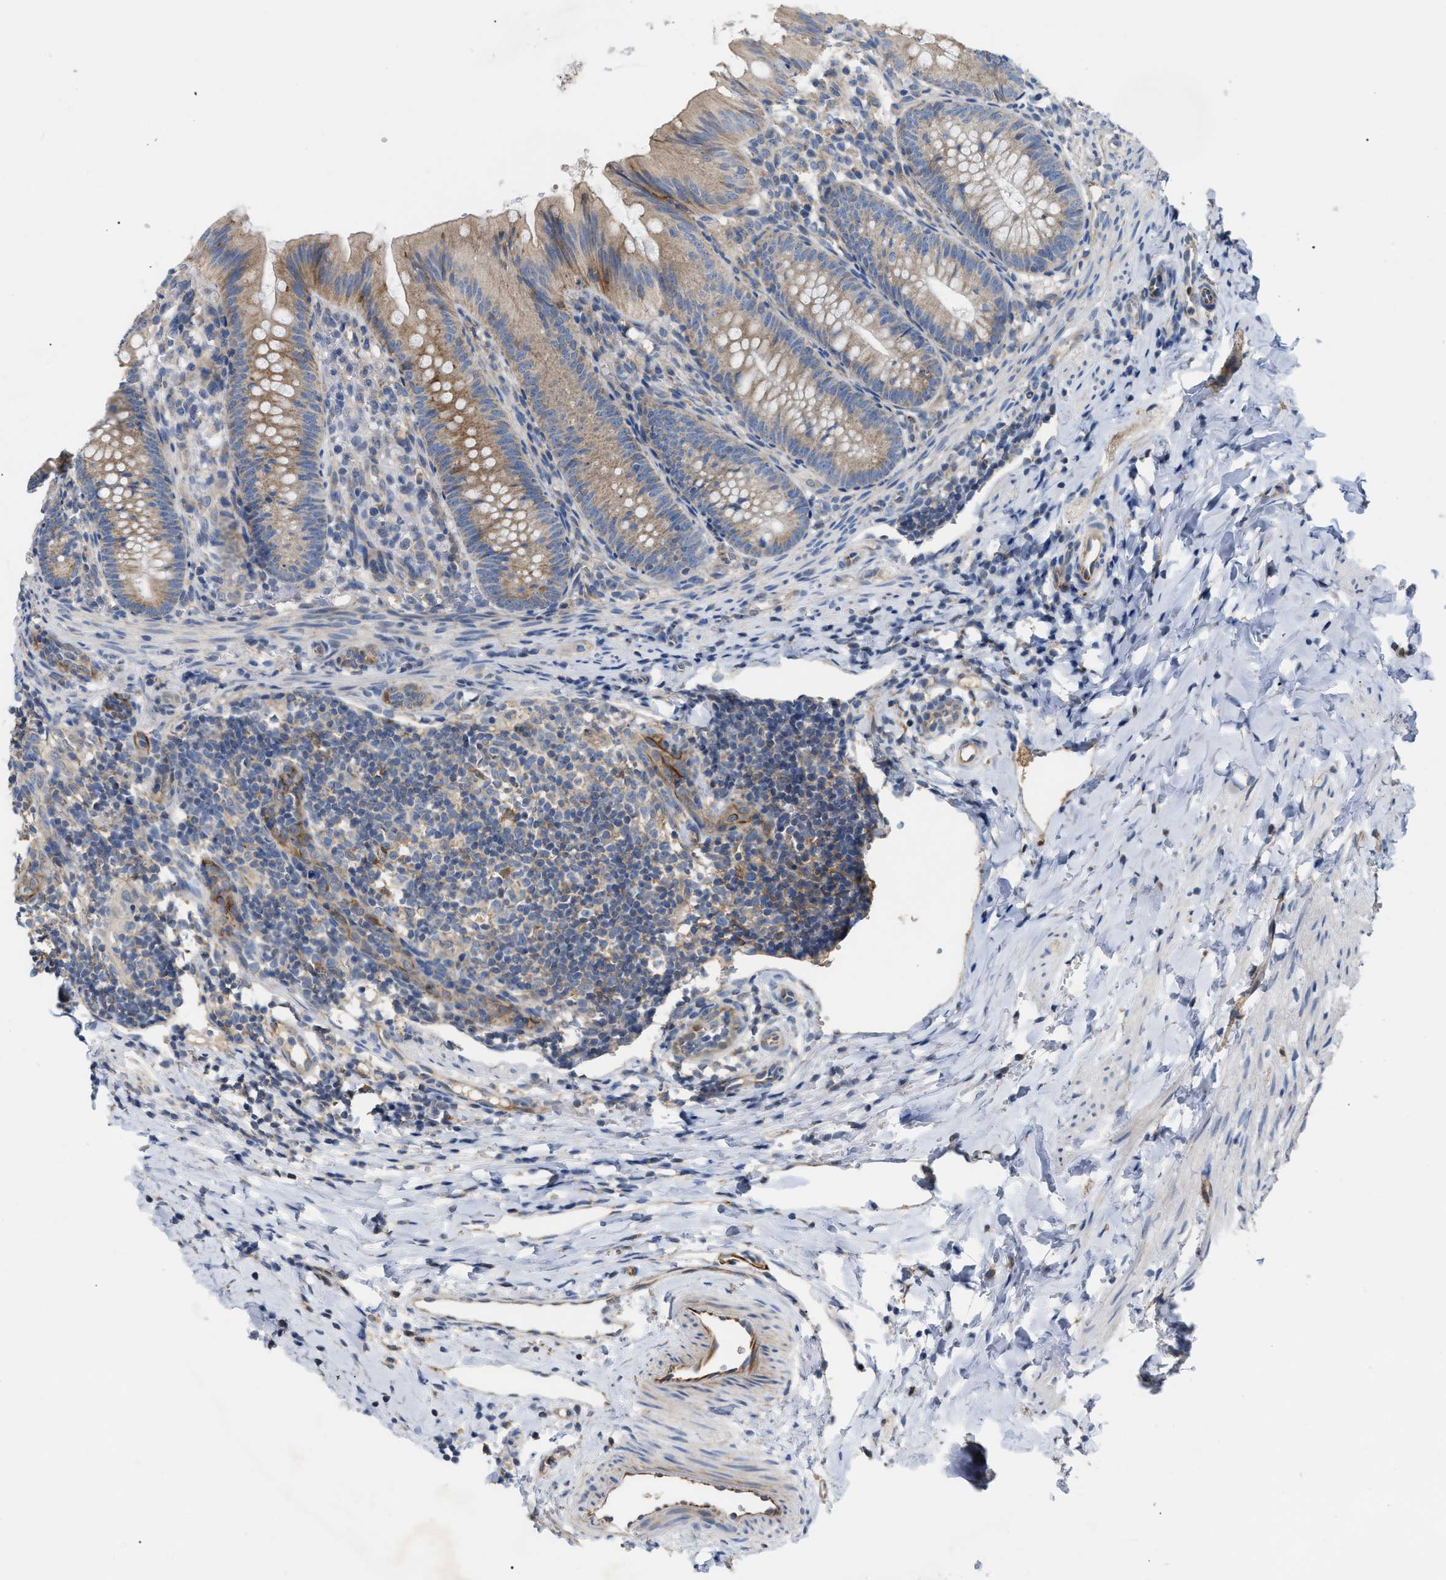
{"staining": {"intensity": "moderate", "quantity": ">75%", "location": "cytoplasmic/membranous"}, "tissue": "appendix", "cell_type": "Glandular cells", "image_type": "normal", "snomed": [{"axis": "morphology", "description": "Normal tissue, NOS"}, {"axis": "topography", "description": "Appendix"}], "caption": "Immunohistochemical staining of benign appendix exhibits medium levels of moderate cytoplasmic/membranous positivity in about >75% of glandular cells.", "gene": "DHX58", "patient": {"sex": "male", "age": 1}}